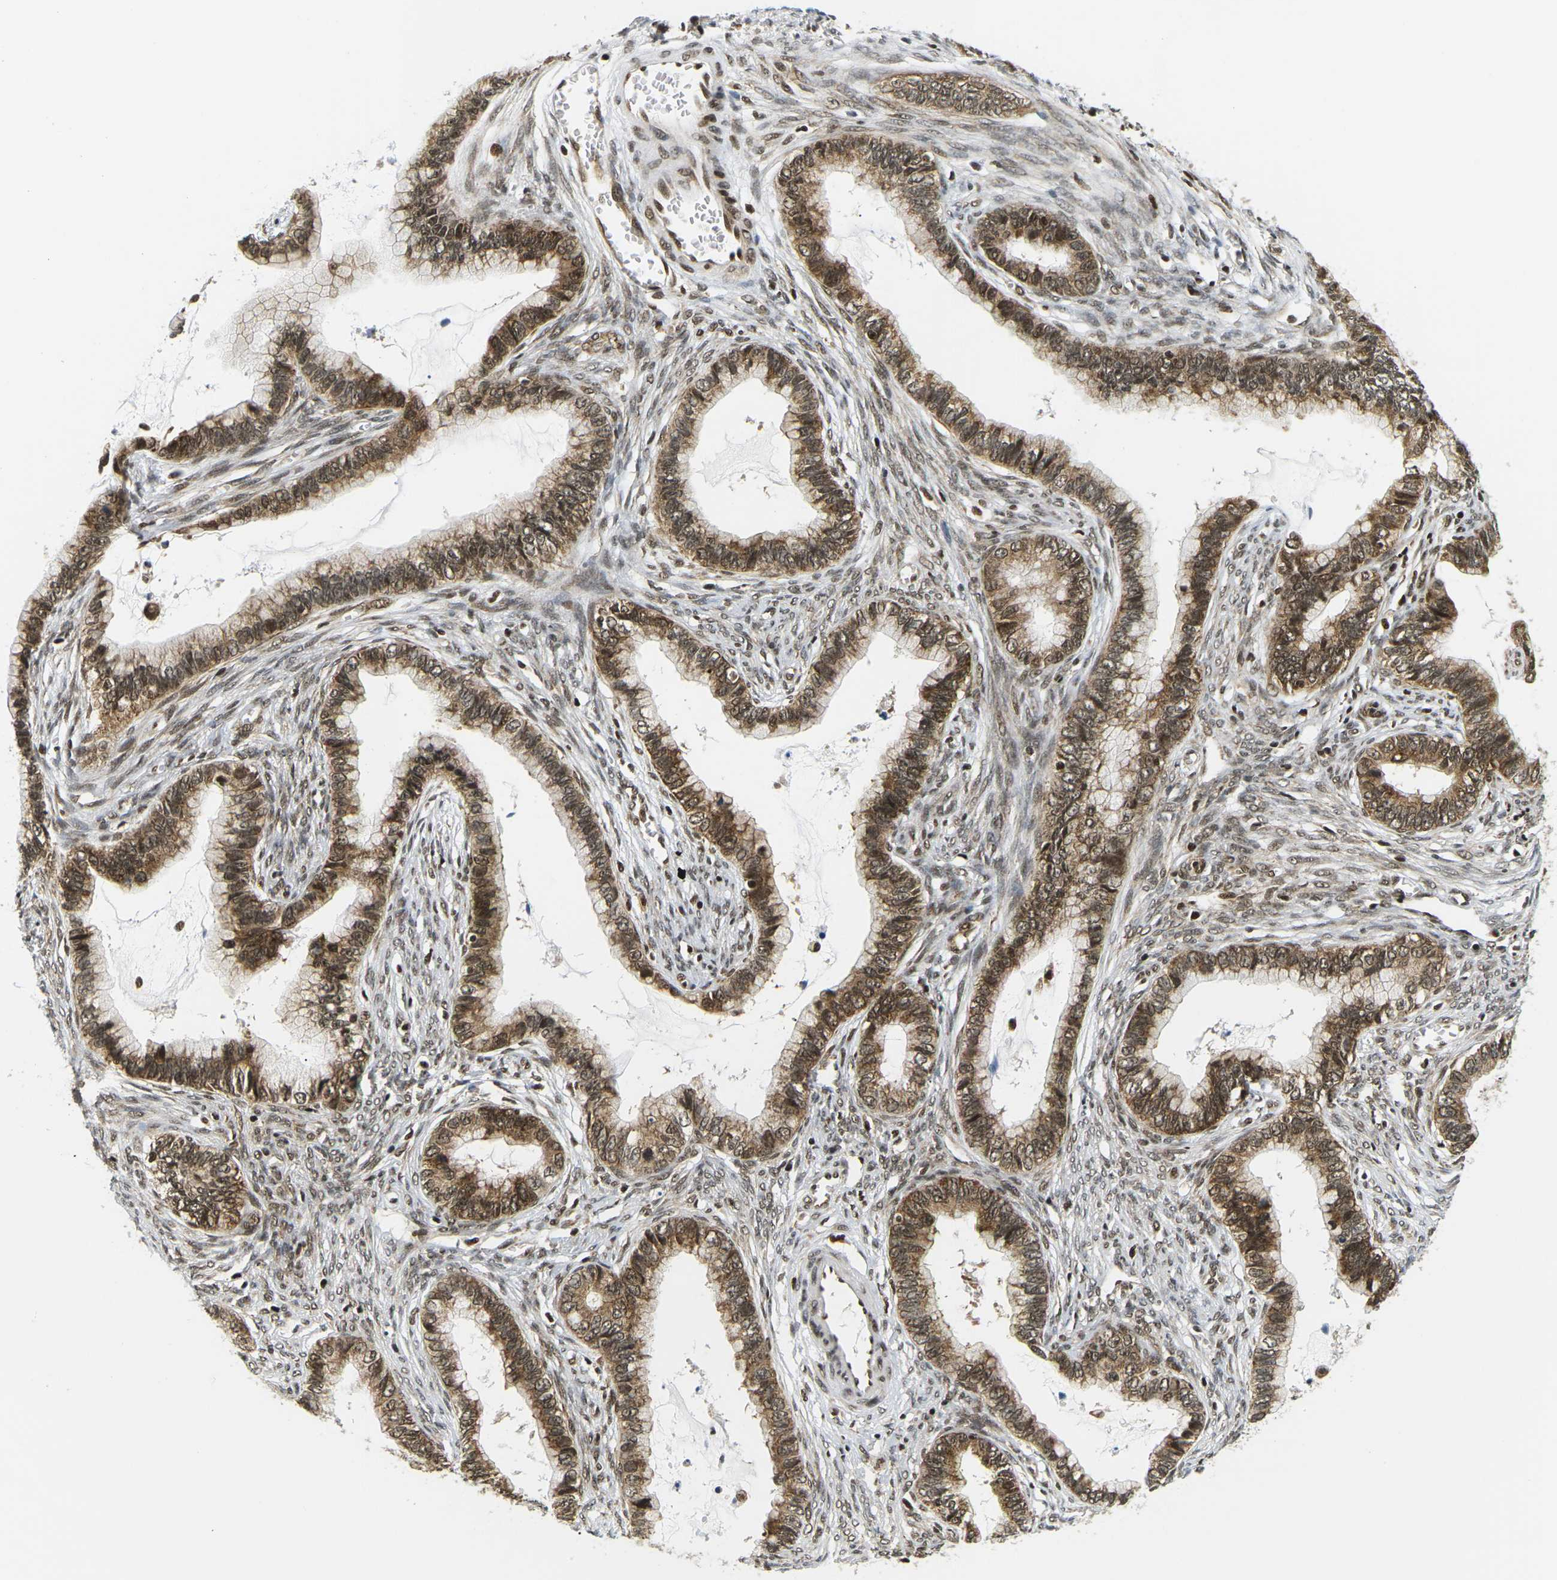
{"staining": {"intensity": "moderate", "quantity": ">75%", "location": "cytoplasmic/membranous,nuclear"}, "tissue": "cervical cancer", "cell_type": "Tumor cells", "image_type": "cancer", "snomed": [{"axis": "morphology", "description": "Adenocarcinoma, NOS"}, {"axis": "topography", "description": "Cervix"}], "caption": "The micrograph shows a brown stain indicating the presence of a protein in the cytoplasmic/membranous and nuclear of tumor cells in cervical adenocarcinoma.", "gene": "CELF1", "patient": {"sex": "female", "age": 44}}